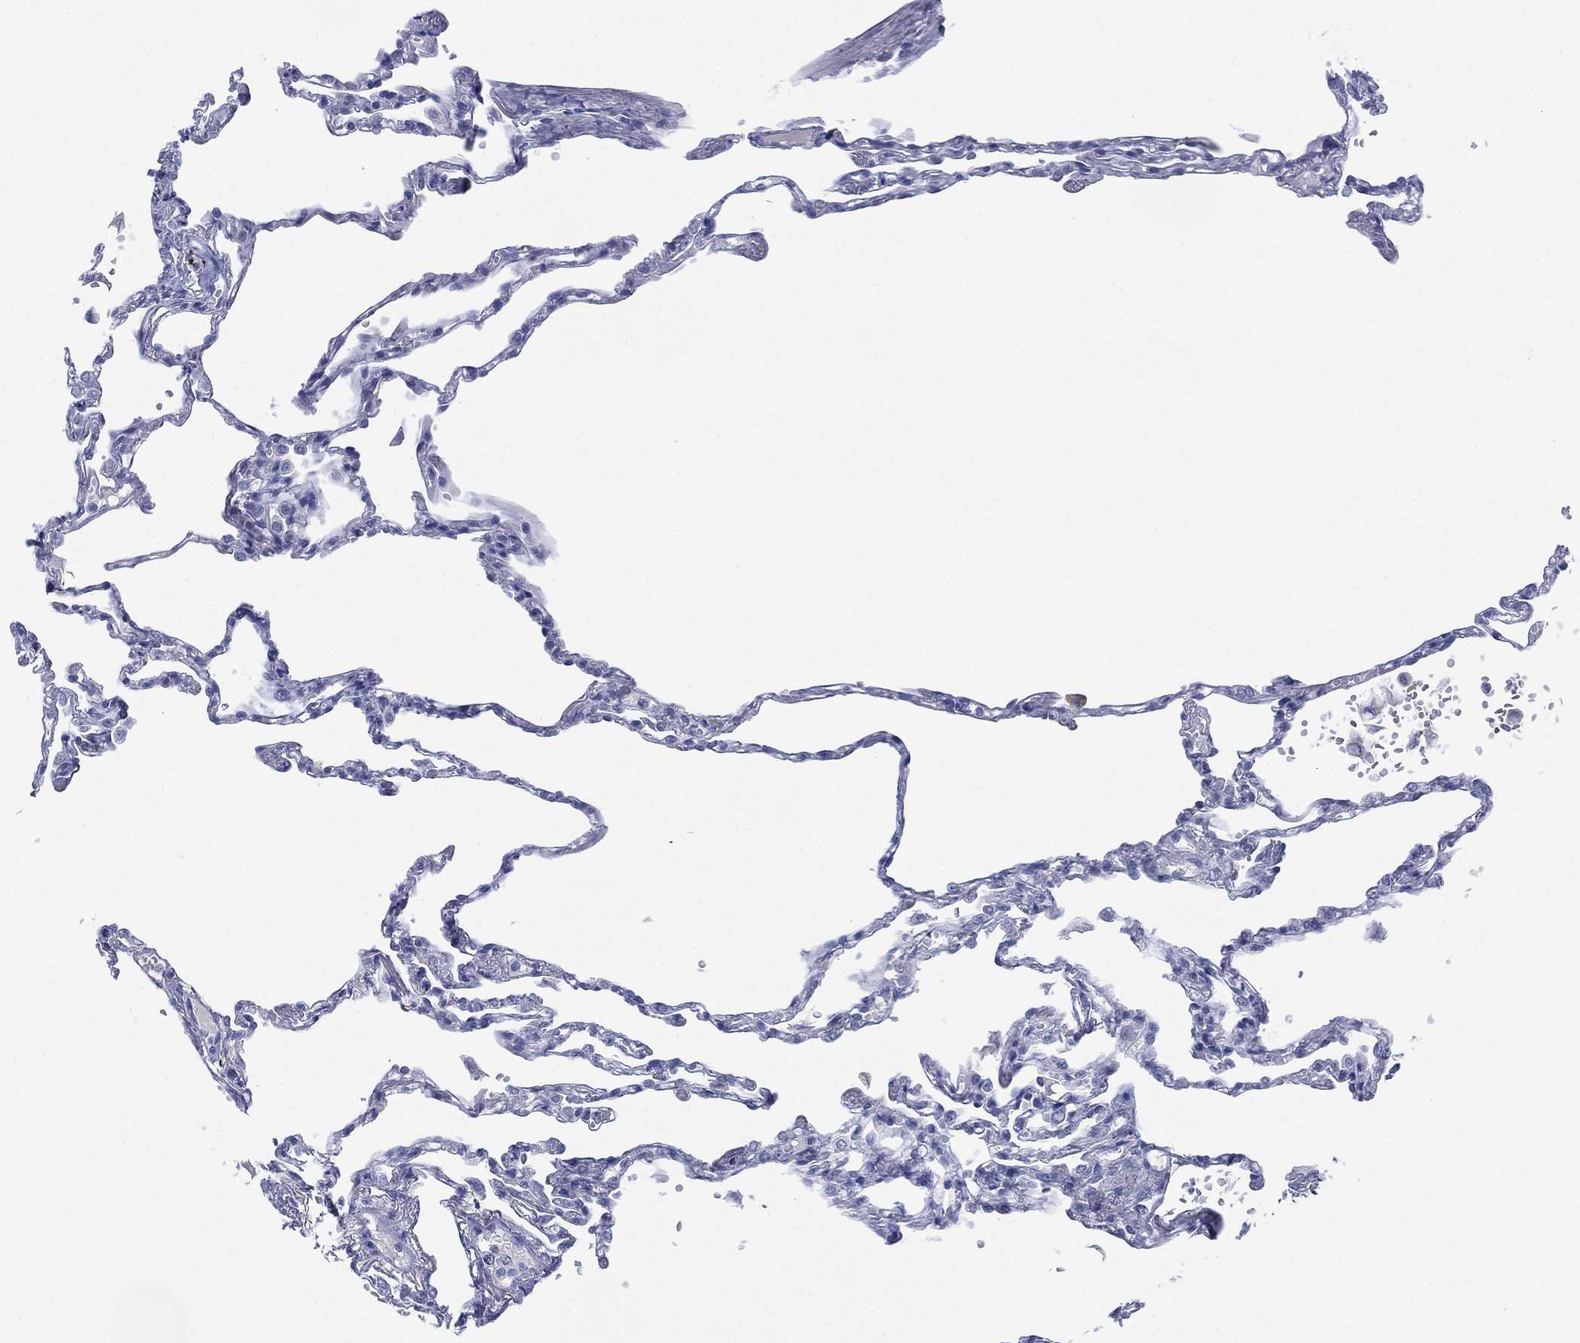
{"staining": {"intensity": "negative", "quantity": "none", "location": "none"}, "tissue": "lung", "cell_type": "Alveolar cells", "image_type": "normal", "snomed": [{"axis": "morphology", "description": "Normal tissue, NOS"}, {"axis": "topography", "description": "Lung"}], "caption": "This micrograph is of unremarkable lung stained with immunohistochemistry (IHC) to label a protein in brown with the nuclei are counter-stained blue. There is no staining in alveolar cells. The staining was performed using DAB to visualize the protein expression in brown, while the nuclei were stained in blue with hematoxylin (Magnification: 20x).", "gene": "SEPTIN1", "patient": {"sex": "male", "age": 78}}